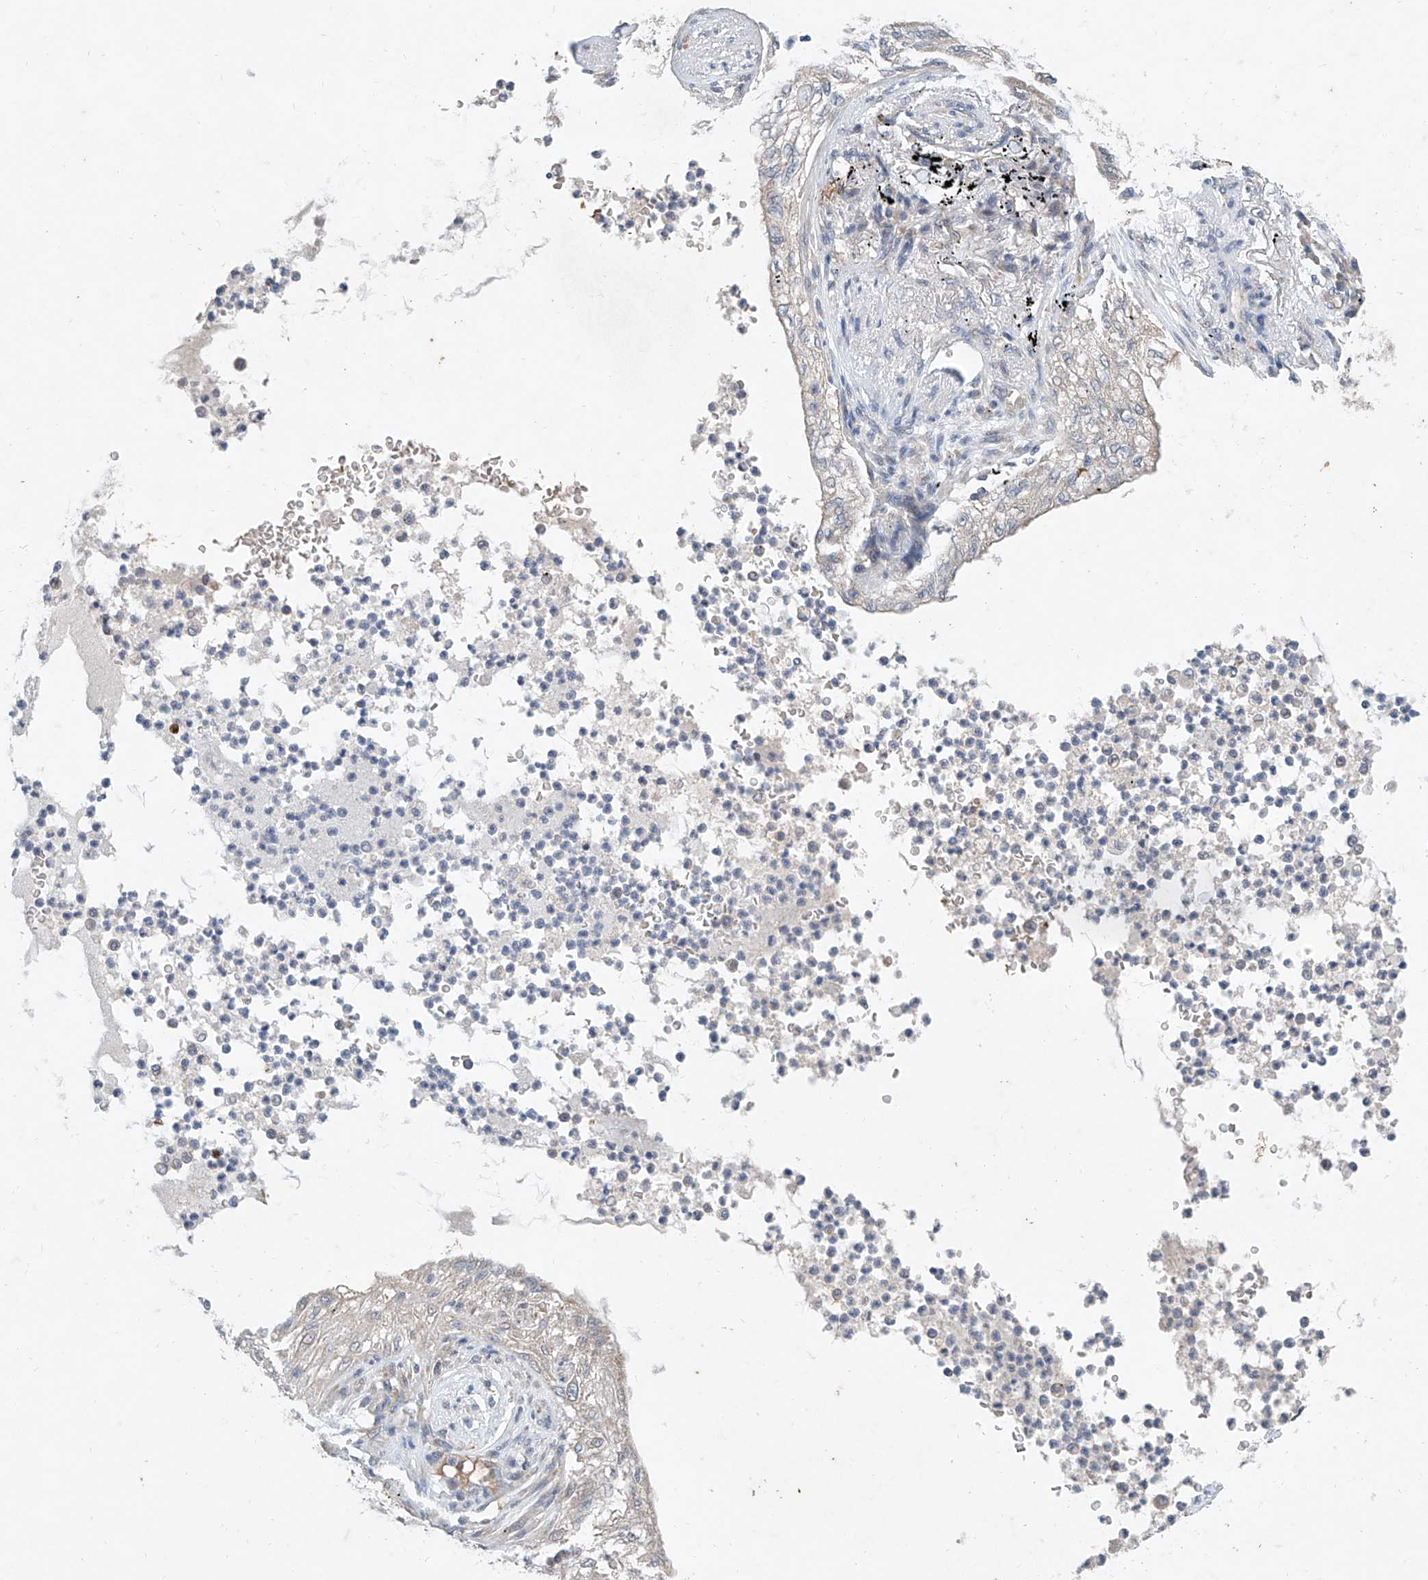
{"staining": {"intensity": "negative", "quantity": "none", "location": "none"}, "tissue": "lung cancer", "cell_type": "Tumor cells", "image_type": "cancer", "snomed": [{"axis": "morphology", "description": "Normal tissue, NOS"}, {"axis": "morphology", "description": "Adenocarcinoma, NOS"}, {"axis": "topography", "description": "Bronchus"}, {"axis": "topography", "description": "Lung"}], "caption": "The immunohistochemistry (IHC) image has no significant staining in tumor cells of lung cancer tissue. (DAB (3,3'-diaminobenzidine) immunohistochemistry with hematoxylin counter stain).", "gene": "FASTK", "patient": {"sex": "female", "age": 70}}